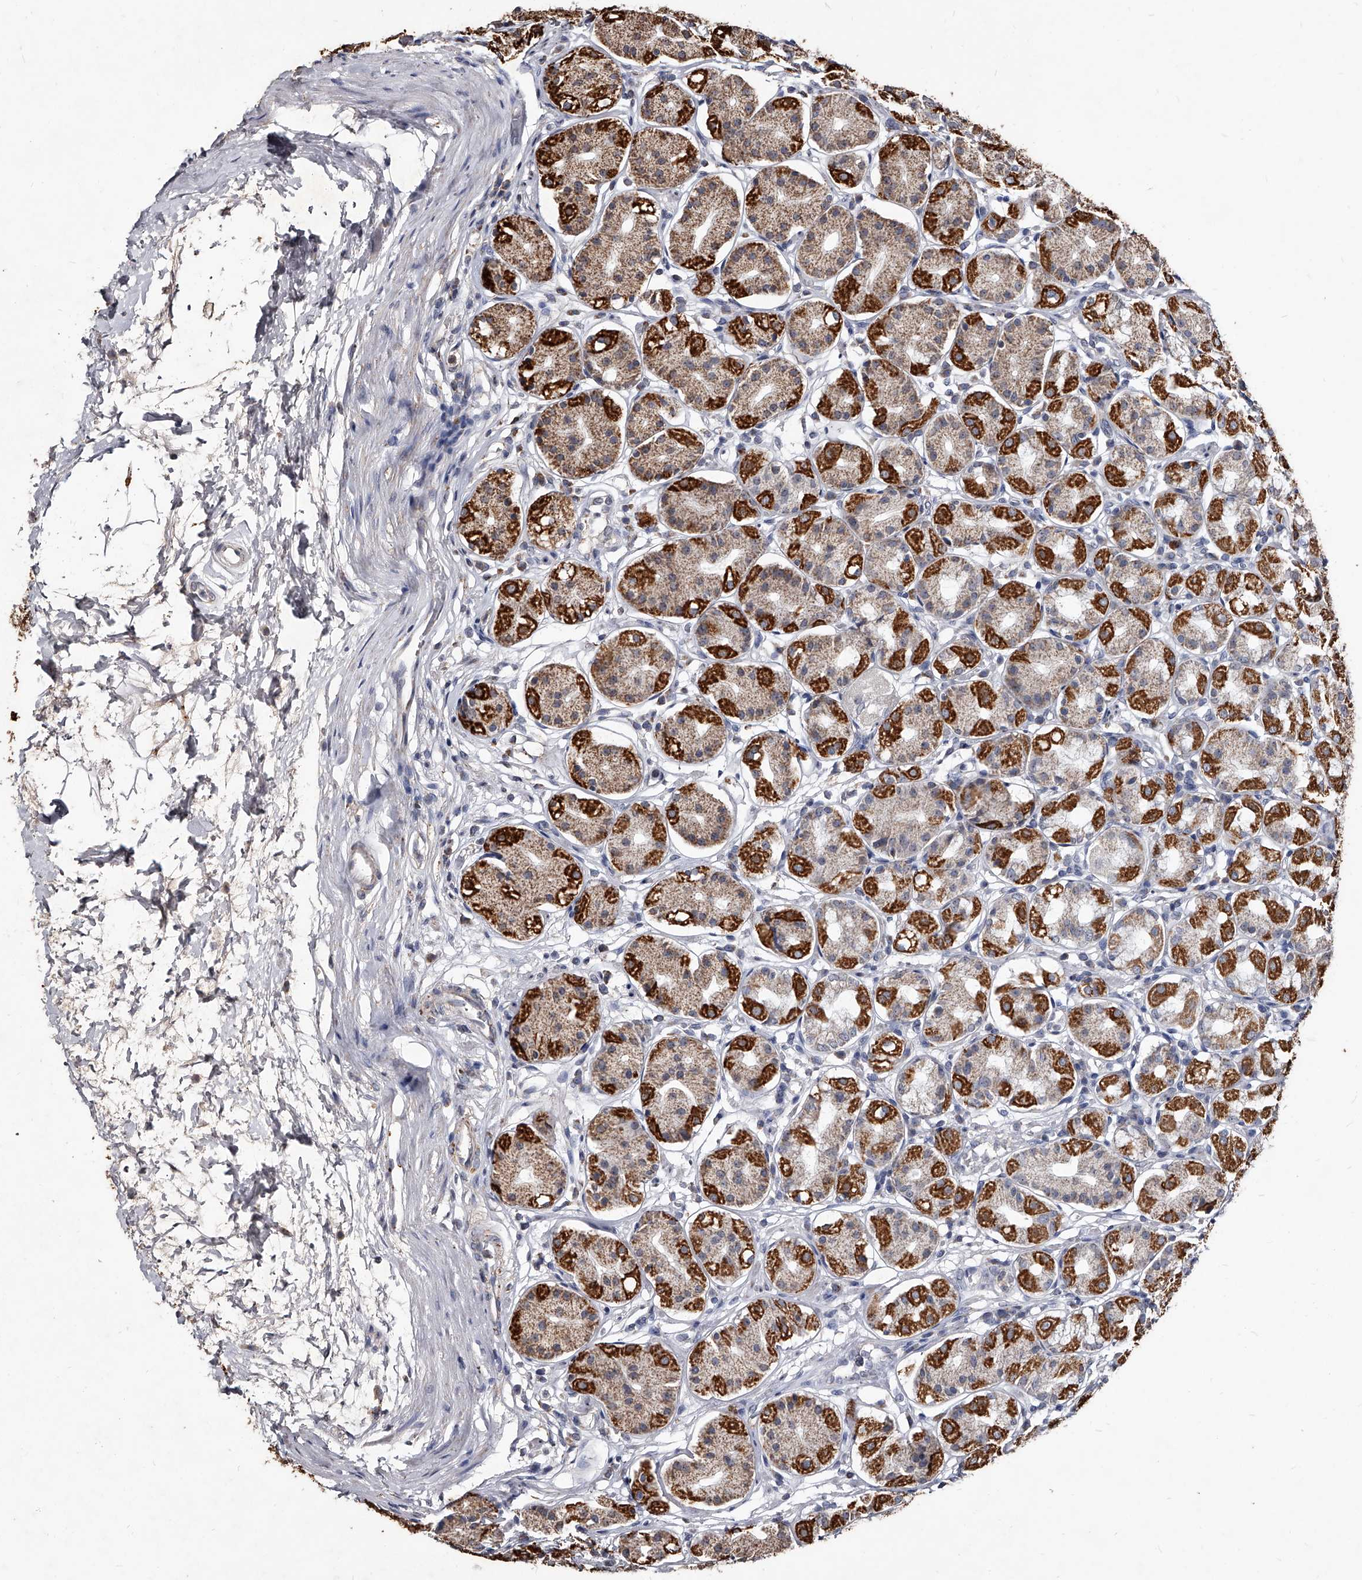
{"staining": {"intensity": "strong", "quantity": "25%-75%", "location": "cytoplasmic/membranous"}, "tissue": "stomach", "cell_type": "Glandular cells", "image_type": "normal", "snomed": [{"axis": "morphology", "description": "Normal tissue, NOS"}, {"axis": "topography", "description": "Stomach"}, {"axis": "topography", "description": "Stomach, lower"}], "caption": "An image of human stomach stained for a protein demonstrates strong cytoplasmic/membranous brown staining in glandular cells. (brown staining indicates protein expression, while blue staining denotes nuclei).", "gene": "GPR183", "patient": {"sex": "female", "age": 56}}